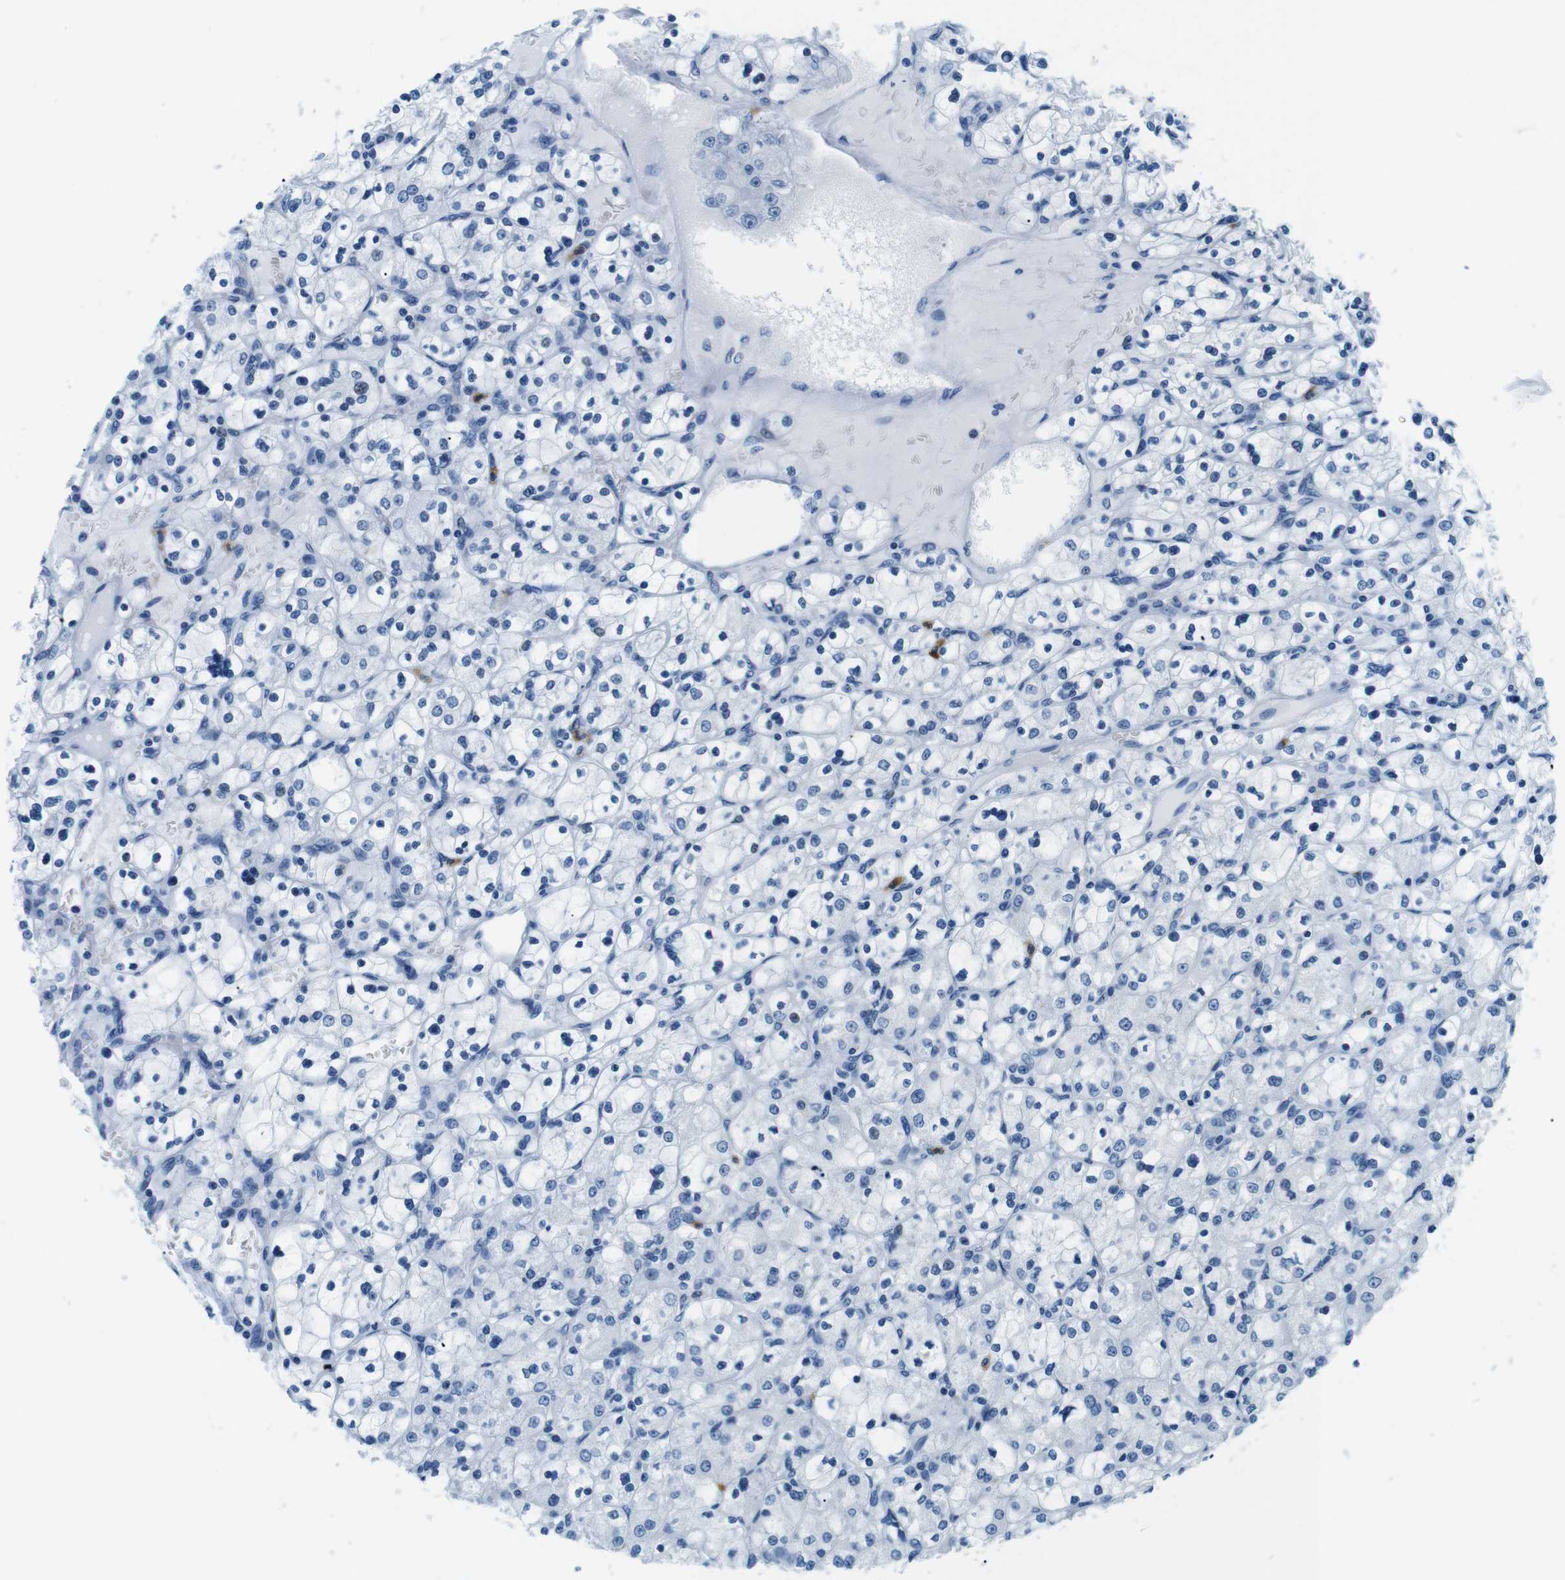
{"staining": {"intensity": "negative", "quantity": "none", "location": "none"}, "tissue": "renal cancer", "cell_type": "Tumor cells", "image_type": "cancer", "snomed": [{"axis": "morphology", "description": "Adenocarcinoma, NOS"}, {"axis": "topography", "description": "Kidney"}], "caption": "Adenocarcinoma (renal) stained for a protein using immunohistochemistry (IHC) exhibits no expression tumor cells.", "gene": "MCEMP1", "patient": {"sex": "female", "age": 83}}